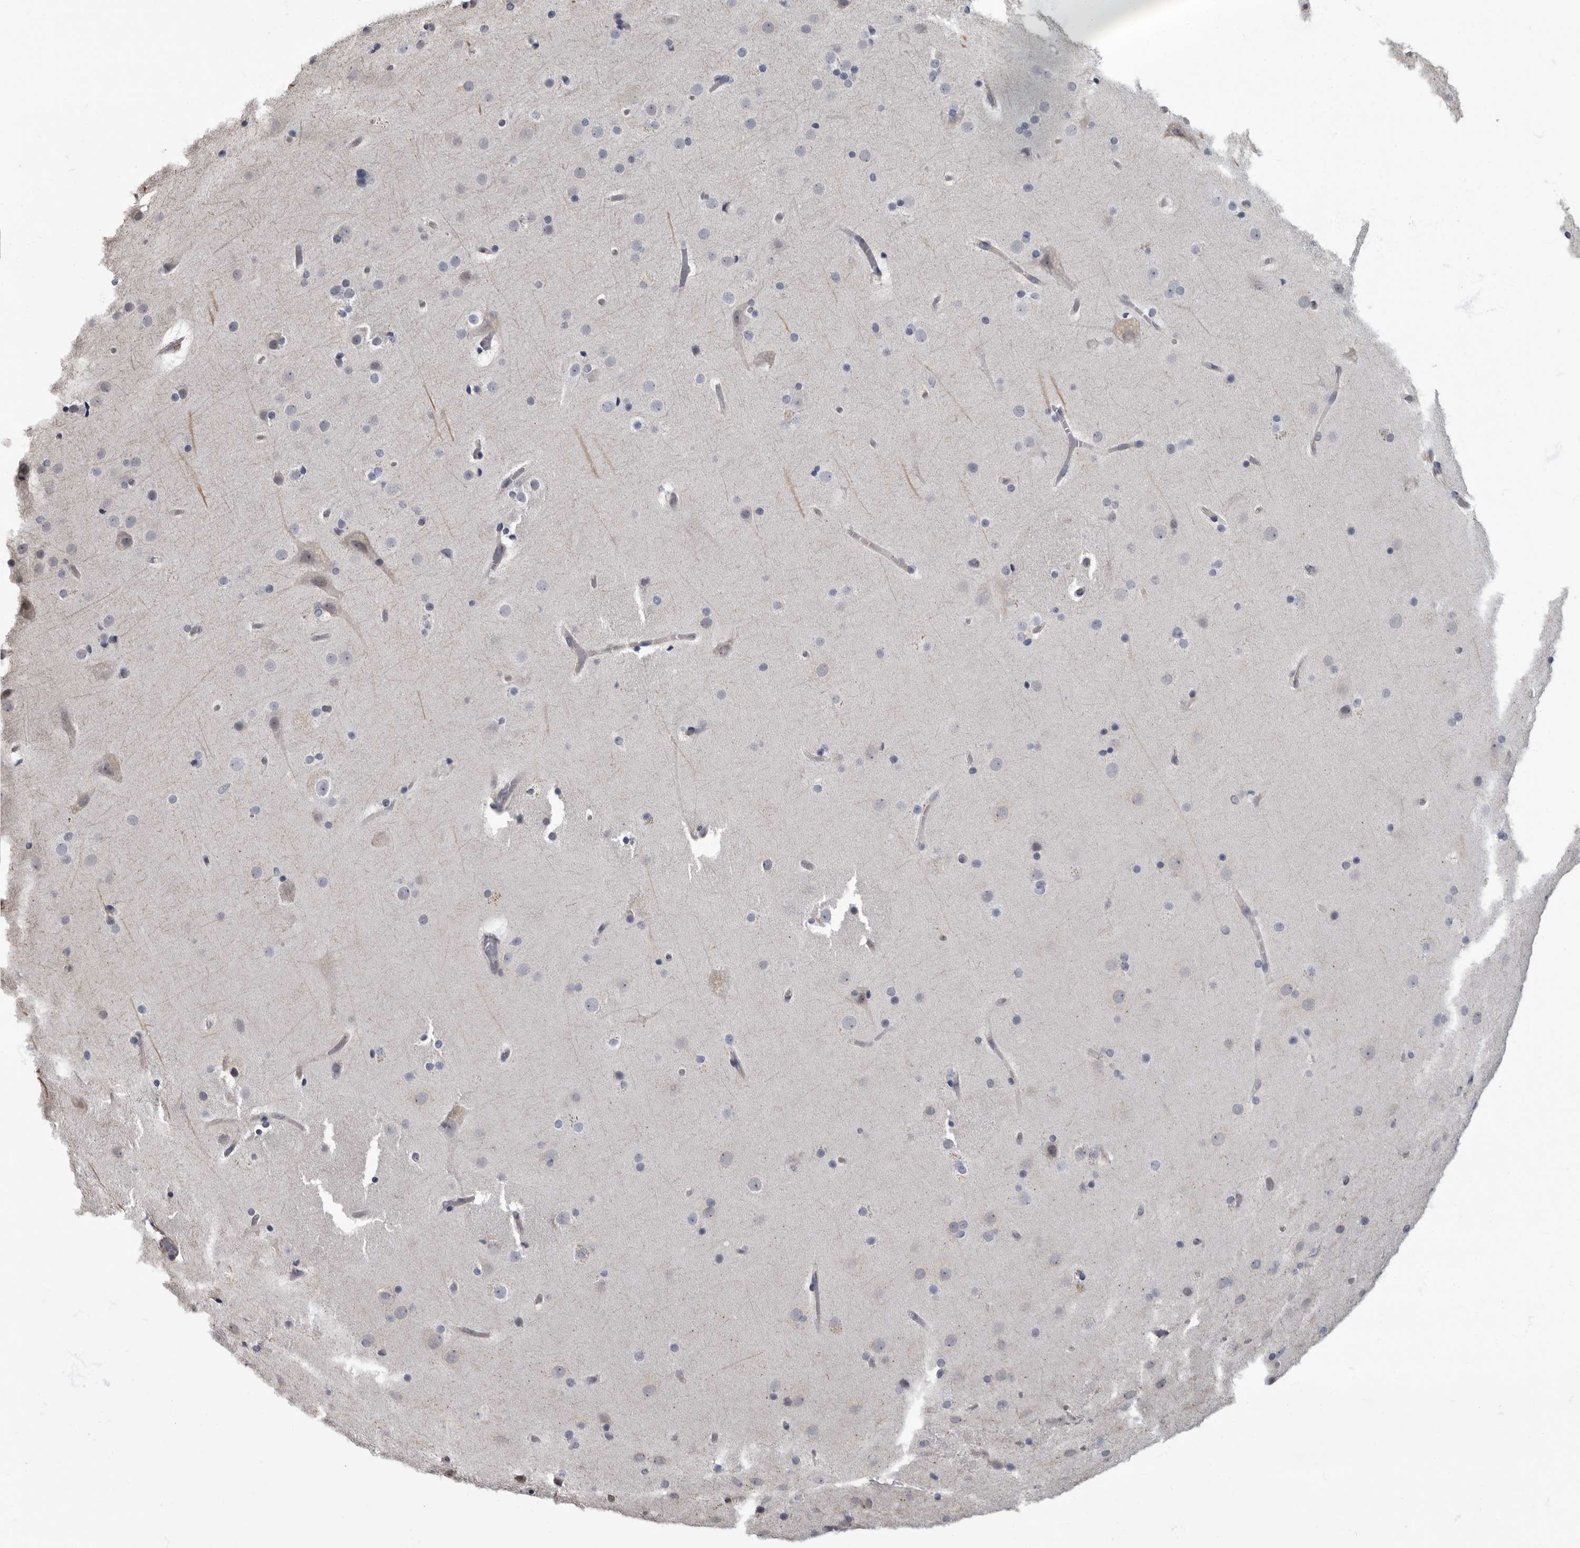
{"staining": {"intensity": "negative", "quantity": "none", "location": "none"}, "tissue": "cerebral cortex", "cell_type": "Endothelial cells", "image_type": "normal", "snomed": [{"axis": "morphology", "description": "Normal tissue, NOS"}, {"axis": "topography", "description": "Cerebral cortex"}], "caption": "IHC micrograph of unremarkable cerebral cortex stained for a protein (brown), which displays no staining in endothelial cells. (IHC, brightfield microscopy, high magnification).", "gene": "ARHGEF10", "patient": {"sex": "male", "age": 57}}